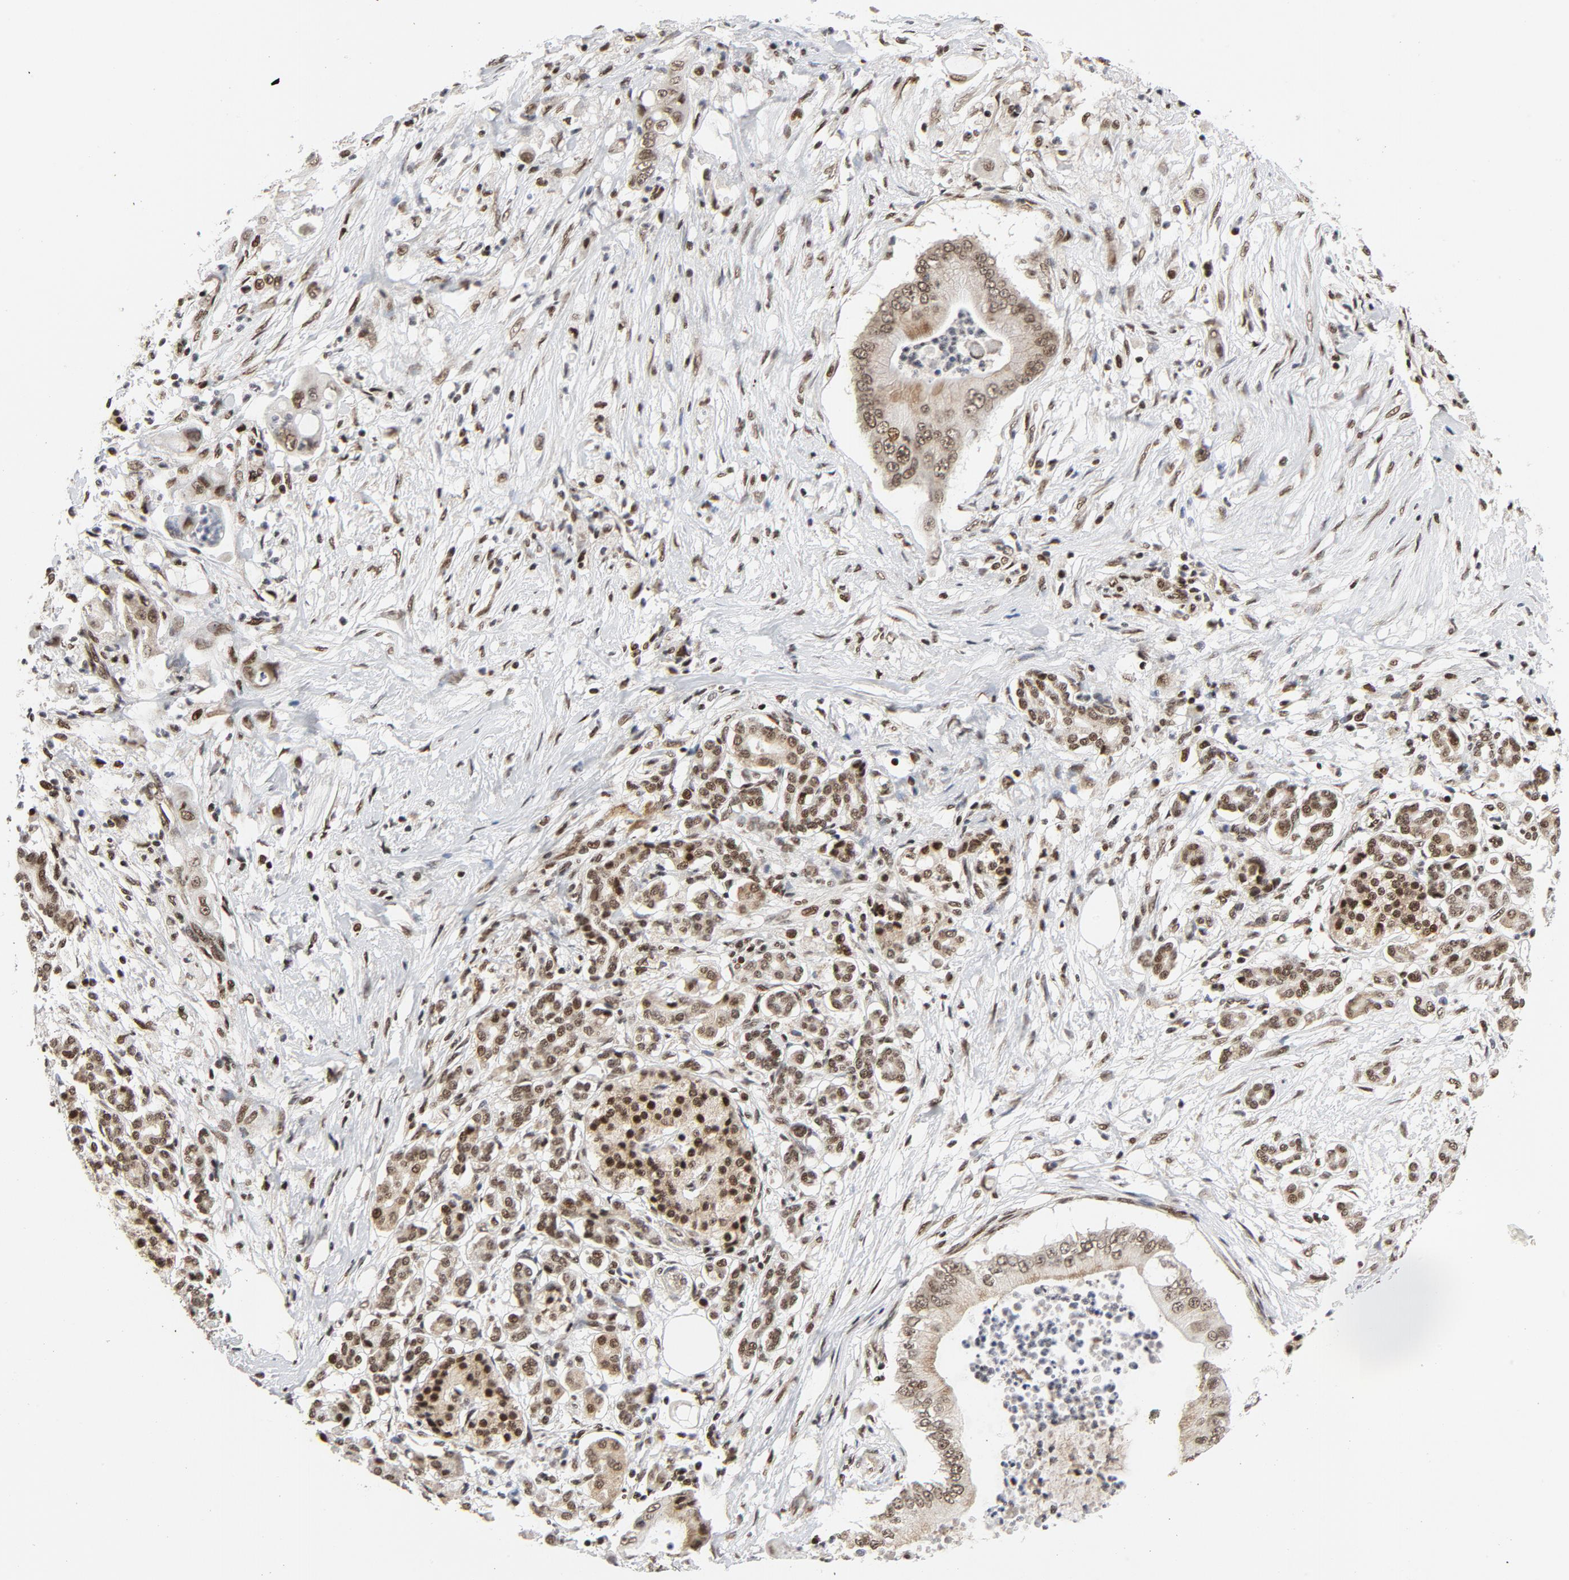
{"staining": {"intensity": "moderate", "quantity": ">75%", "location": "nuclear"}, "tissue": "pancreatic cancer", "cell_type": "Tumor cells", "image_type": "cancer", "snomed": [{"axis": "morphology", "description": "Adenocarcinoma, NOS"}, {"axis": "topography", "description": "Pancreas"}], "caption": "A photomicrograph showing moderate nuclear staining in about >75% of tumor cells in adenocarcinoma (pancreatic), as visualized by brown immunohistochemical staining.", "gene": "ERCC1", "patient": {"sex": "male", "age": 62}}